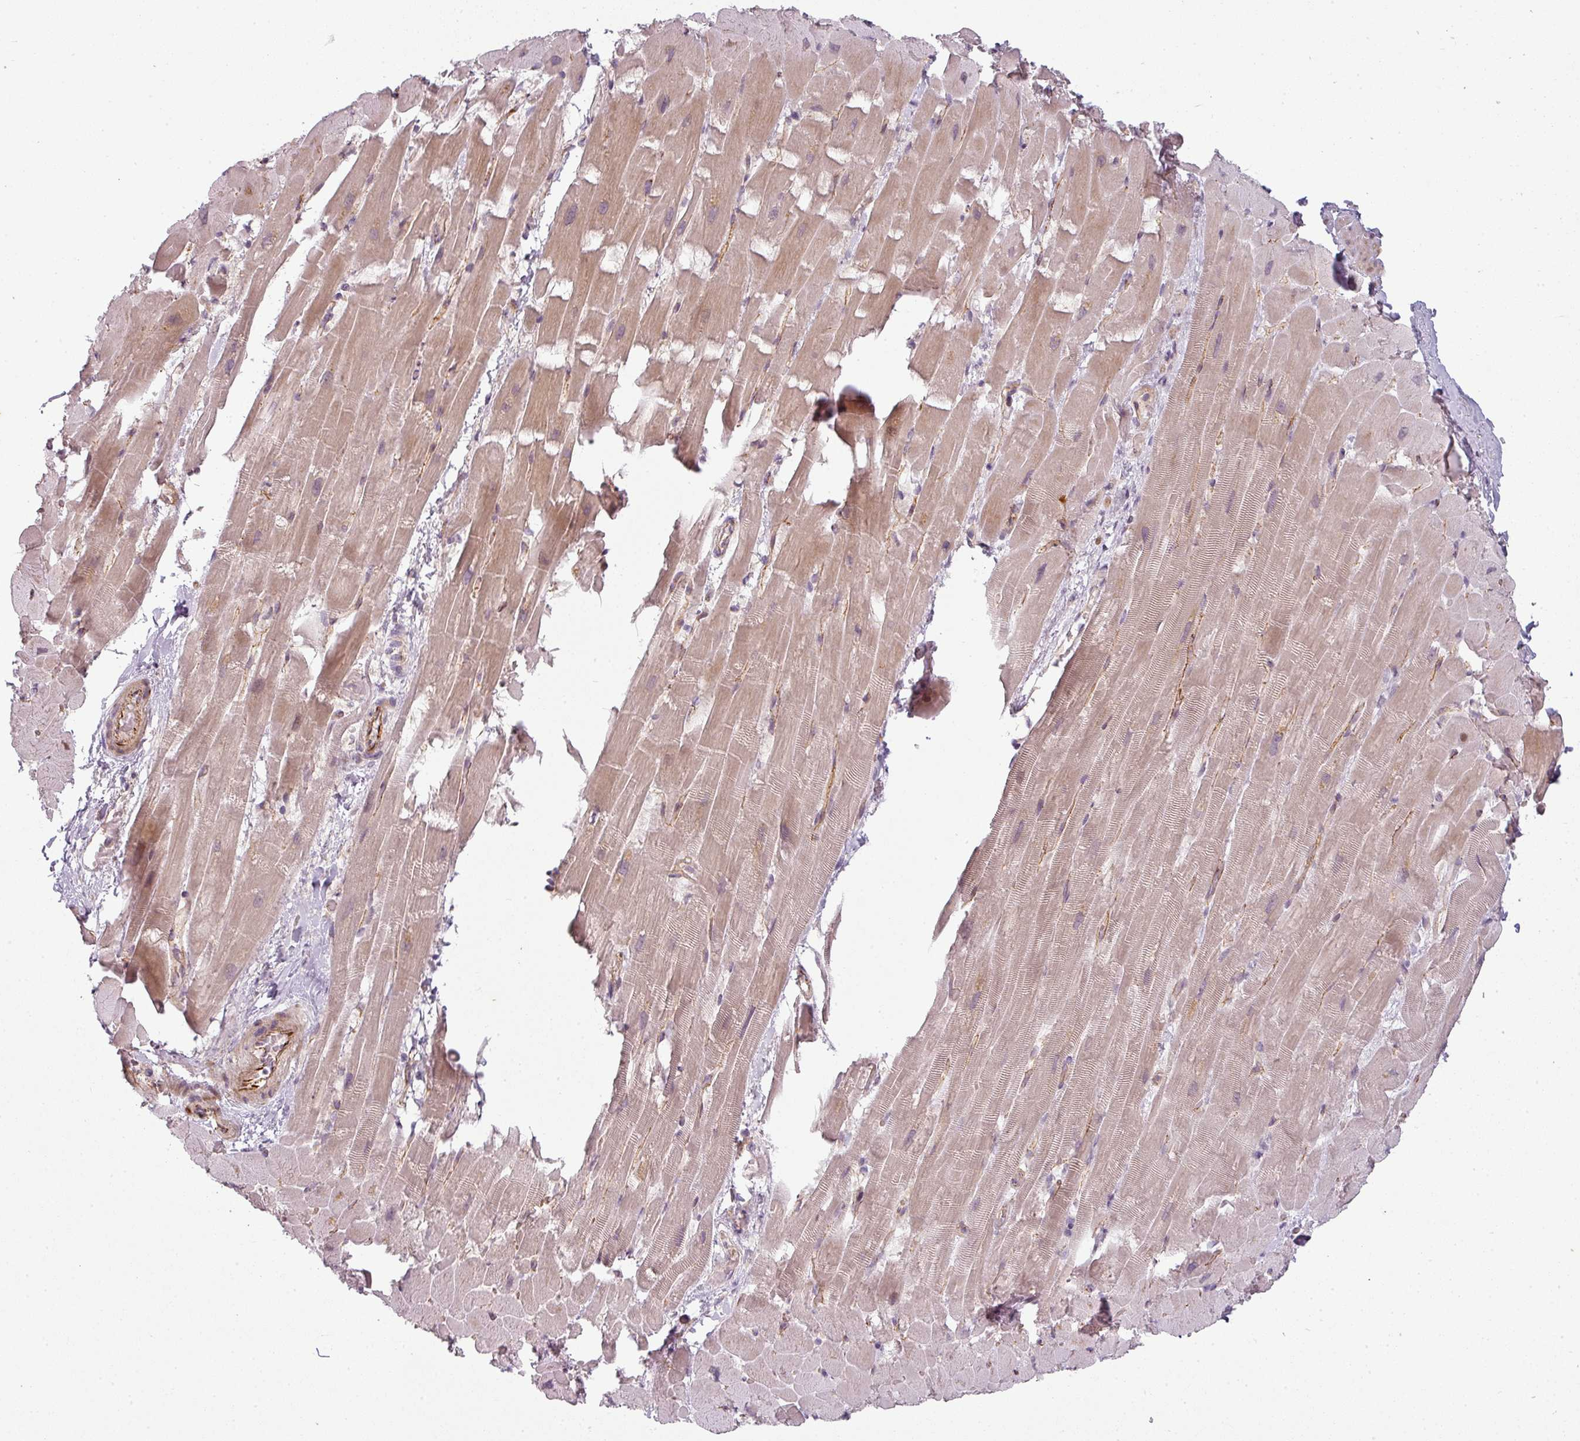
{"staining": {"intensity": "weak", "quantity": ">75%", "location": "cytoplasmic/membranous"}, "tissue": "heart muscle", "cell_type": "Cardiomyocytes", "image_type": "normal", "snomed": [{"axis": "morphology", "description": "Normal tissue, NOS"}, {"axis": "topography", "description": "Heart"}], "caption": "Protein staining of normal heart muscle exhibits weak cytoplasmic/membranous expression in approximately >75% of cardiomyocytes.", "gene": "SLC16A9", "patient": {"sex": "male", "age": 37}}